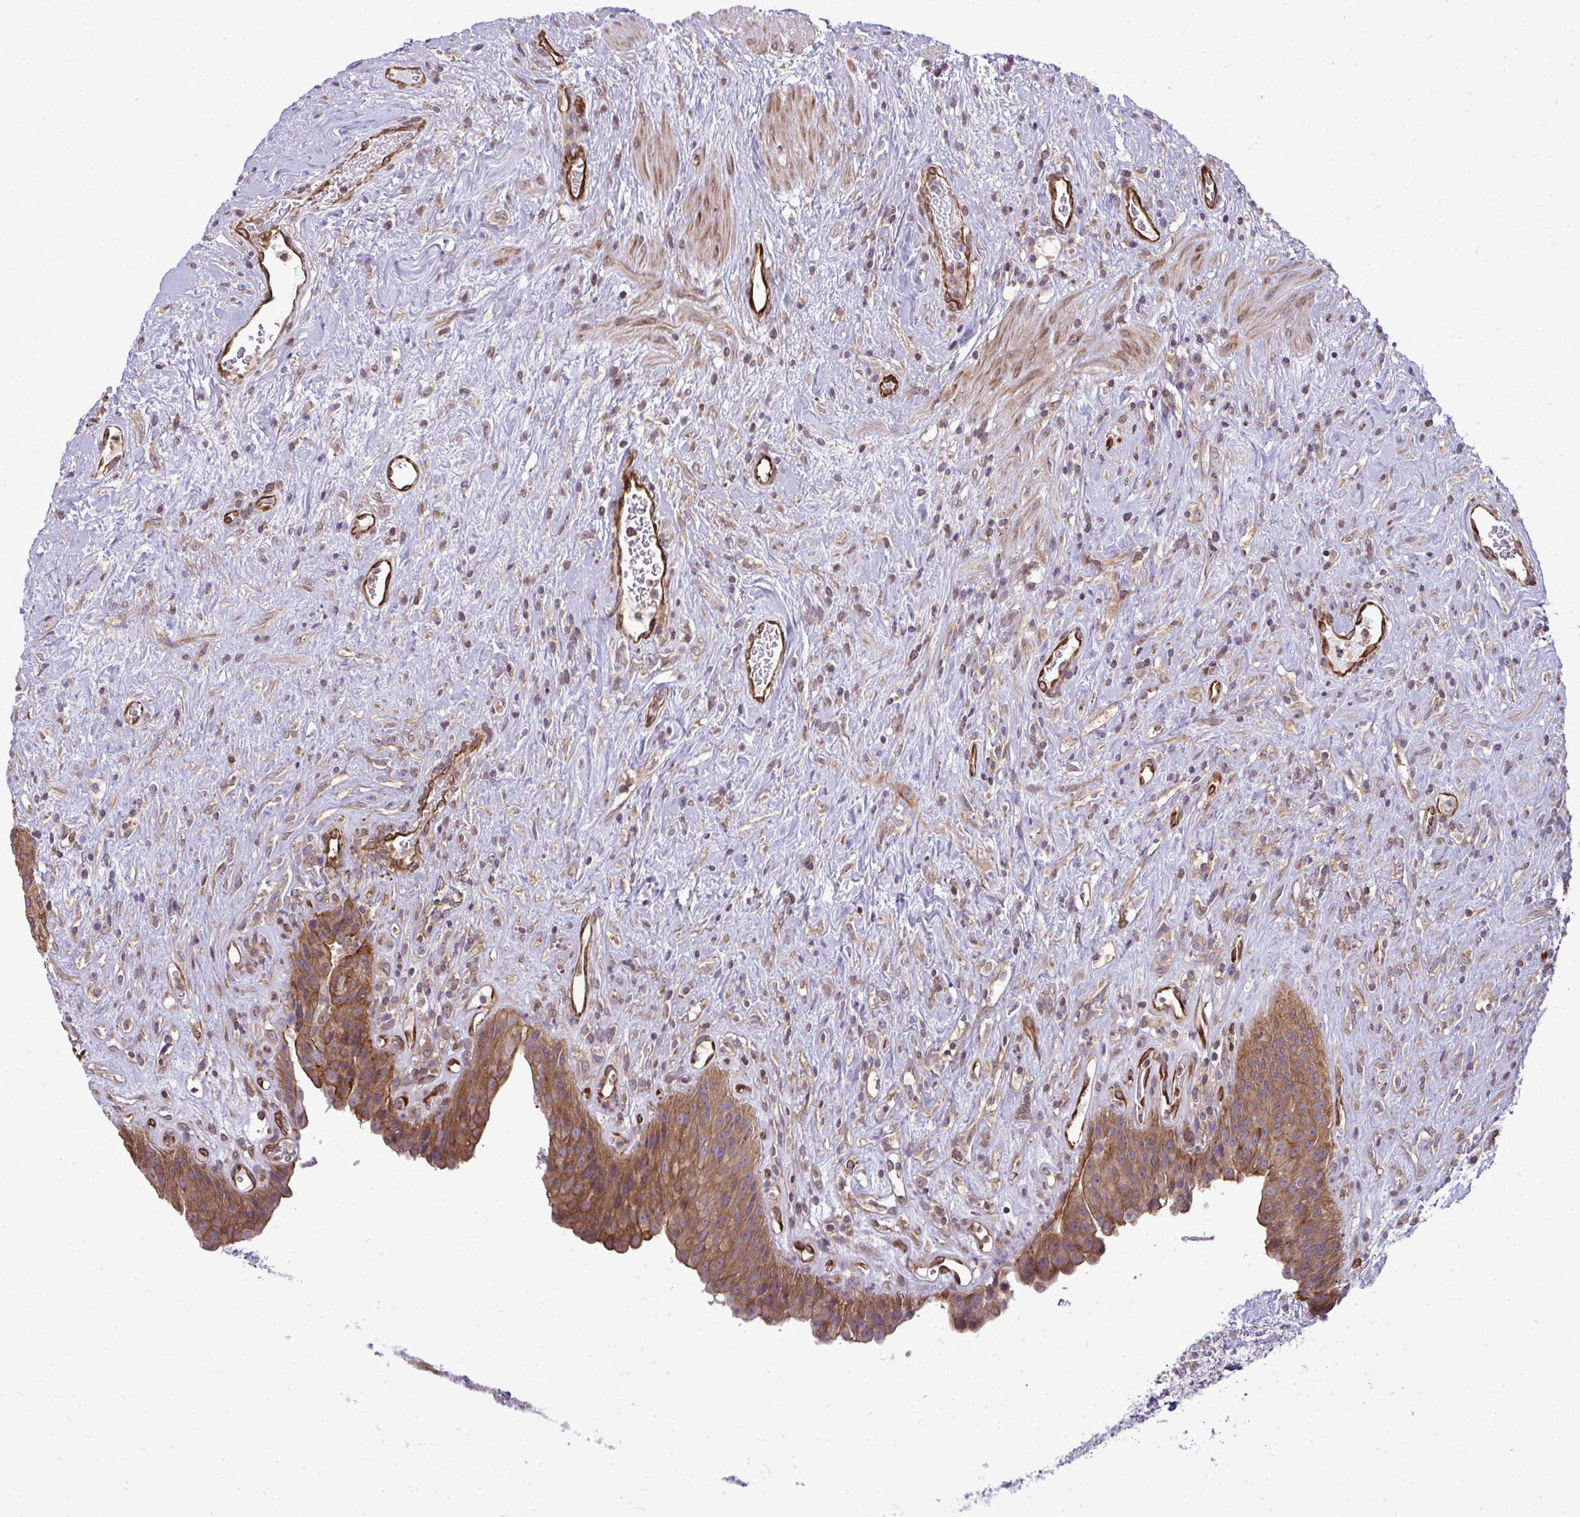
{"staining": {"intensity": "moderate", "quantity": ">75%", "location": "cytoplasmic/membranous"}, "tissue": "urinary bladder", "cell_type": "Urothelial cells", "image_type": "normal", "snomed": [{"axis": "morphology", "description": "Normal tissue, NOS"}, {"axis": "topography", "description": "Urinary bladder"}], "caption": "The photomicrograph displays immunohistochemical staining of benign urinary bladder. There is moderate cytoplasmic/membranous positivity is identified in about >75% of urothelial cells. (DAB IHC, brown staining for protein, blue staining for nuclei).", "gene": "FUT10", "patient": {"sex": "female", "age": 56}}